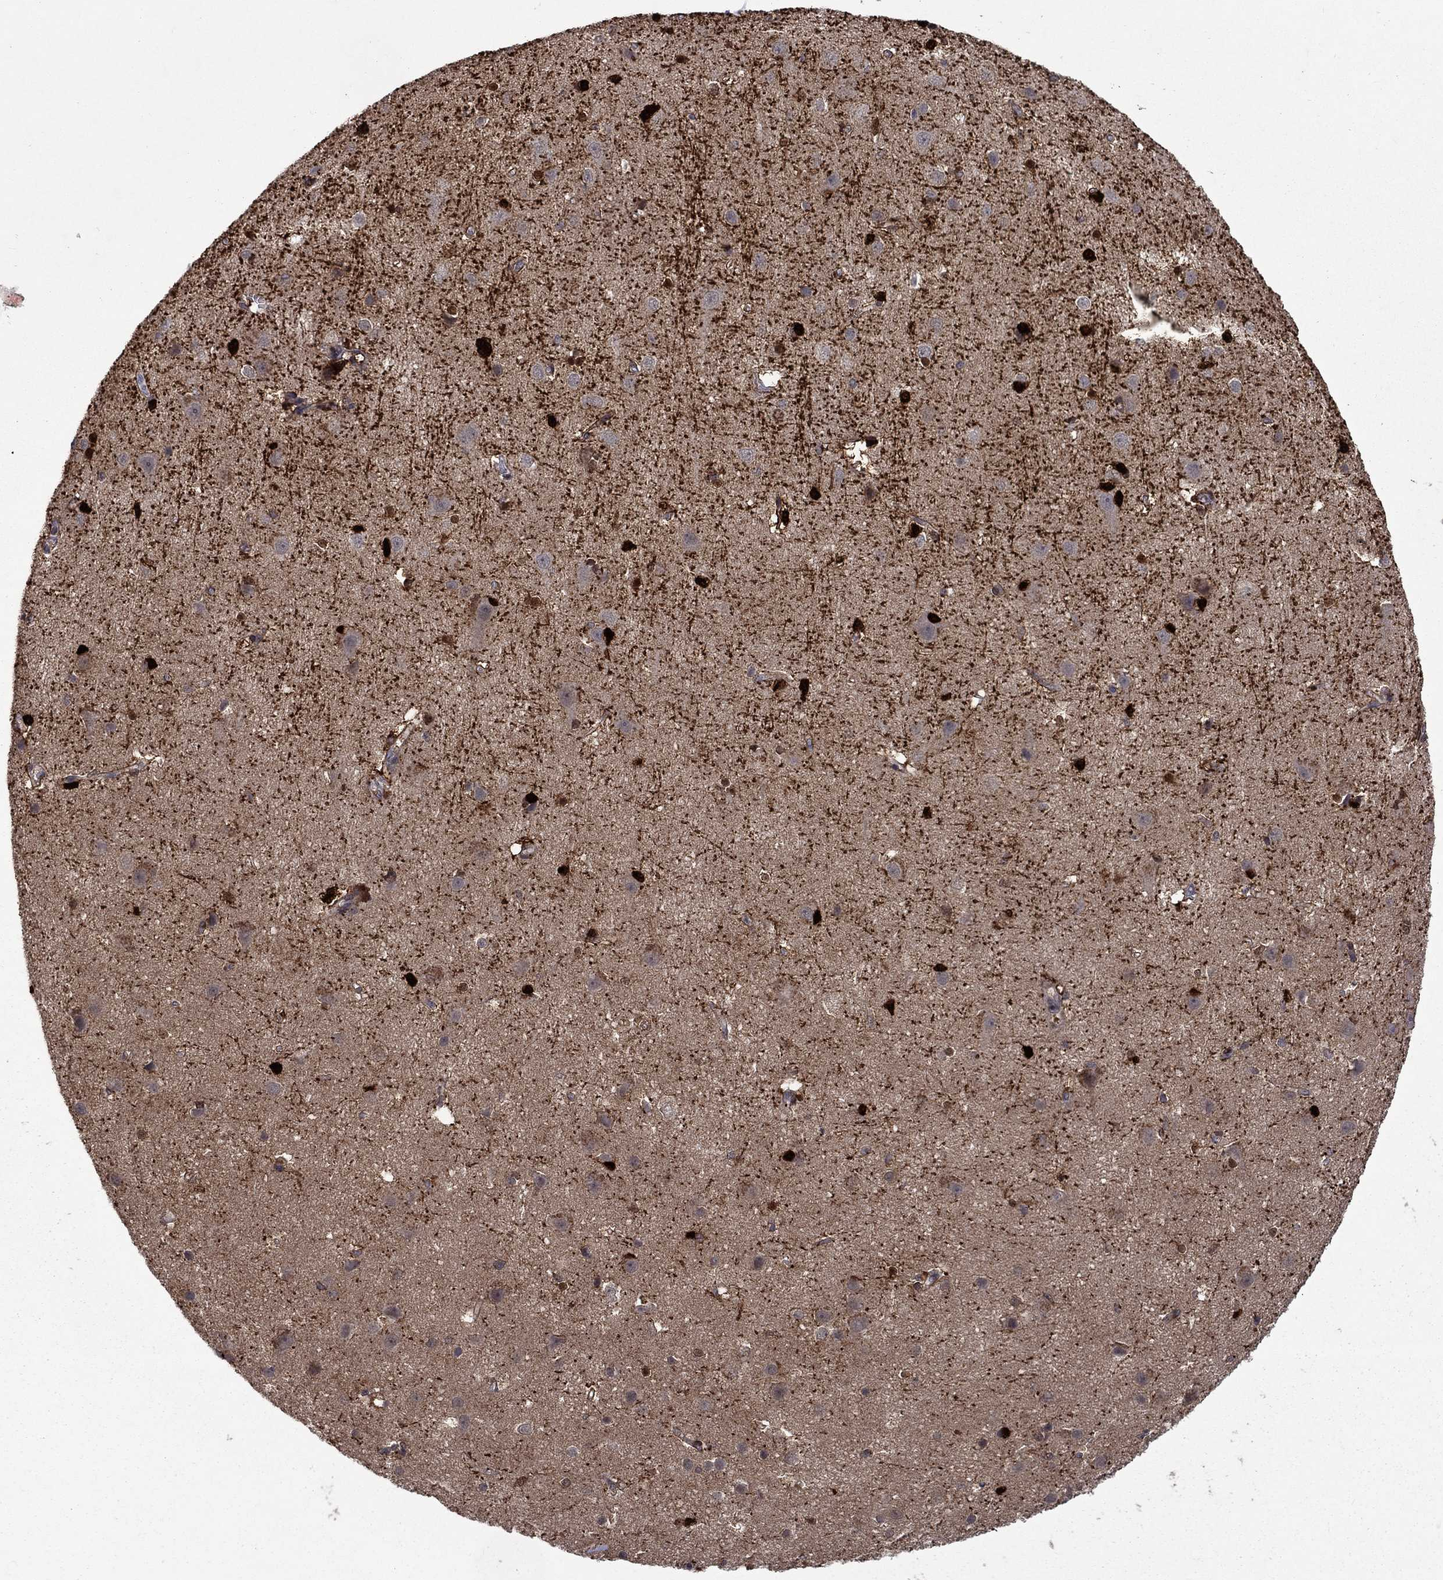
{"staining": {"intensity": "negative", "quantity": "none", "location": "none"}, "tissue": "cerebral cortex", "cell_type": "Endothelial cells", "image_type": "normal", "snomed": [{"axis": "morphology", "description": "Normal tissue, NOS"}, {"axis": "topography", "description": "Cerebral cortex"}], "caption": "This is an immunohistochemistry (IHC) histopathology image of normal cerebral cortex. There is no positivity in endothelial cells.", "gene": "CBR1", "patient": {"sex": "male", "age": 37}}